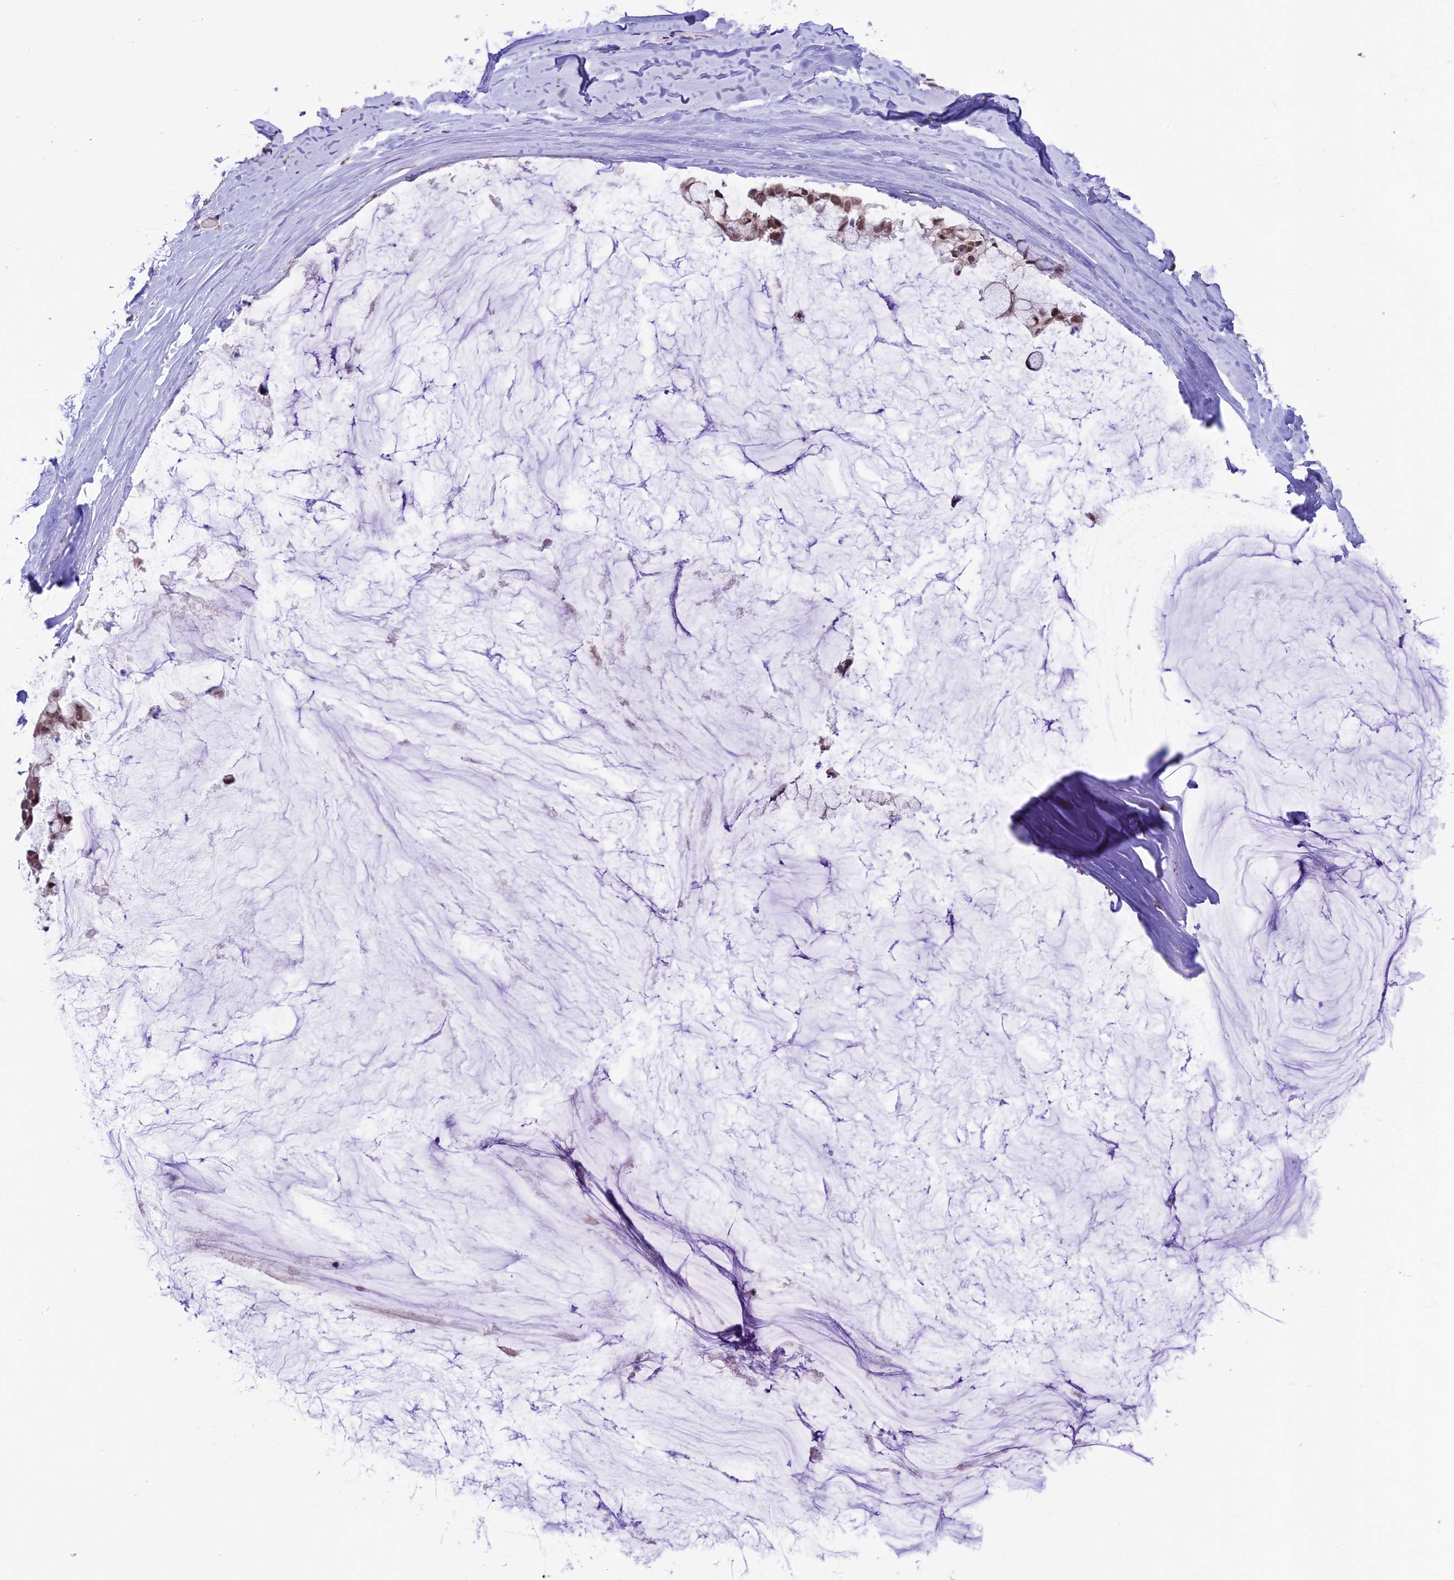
{"staining": {"intensity": "moderate", "quantity": ">75%", "location": "nuclear"}, "tissue": "ovarian cancer", "cell_type": "Tumor cells", "image_type": "cancer", "snomed": [{"axis": "morphology", "description": "Cystadenocarcinoma, mucinous, NOS"}, {"axis": "topography", "description": "Ovary"}], "caption": "An image showing moderate nuclear positivity in approximately >75% of tumor cells in ovarian cancer (mucinous cystadenocarcinoma), as visualized by brown immunohistochemical staining.", "gene": "SHKBP1", "patient": {"sex": "female", "age": 39}}